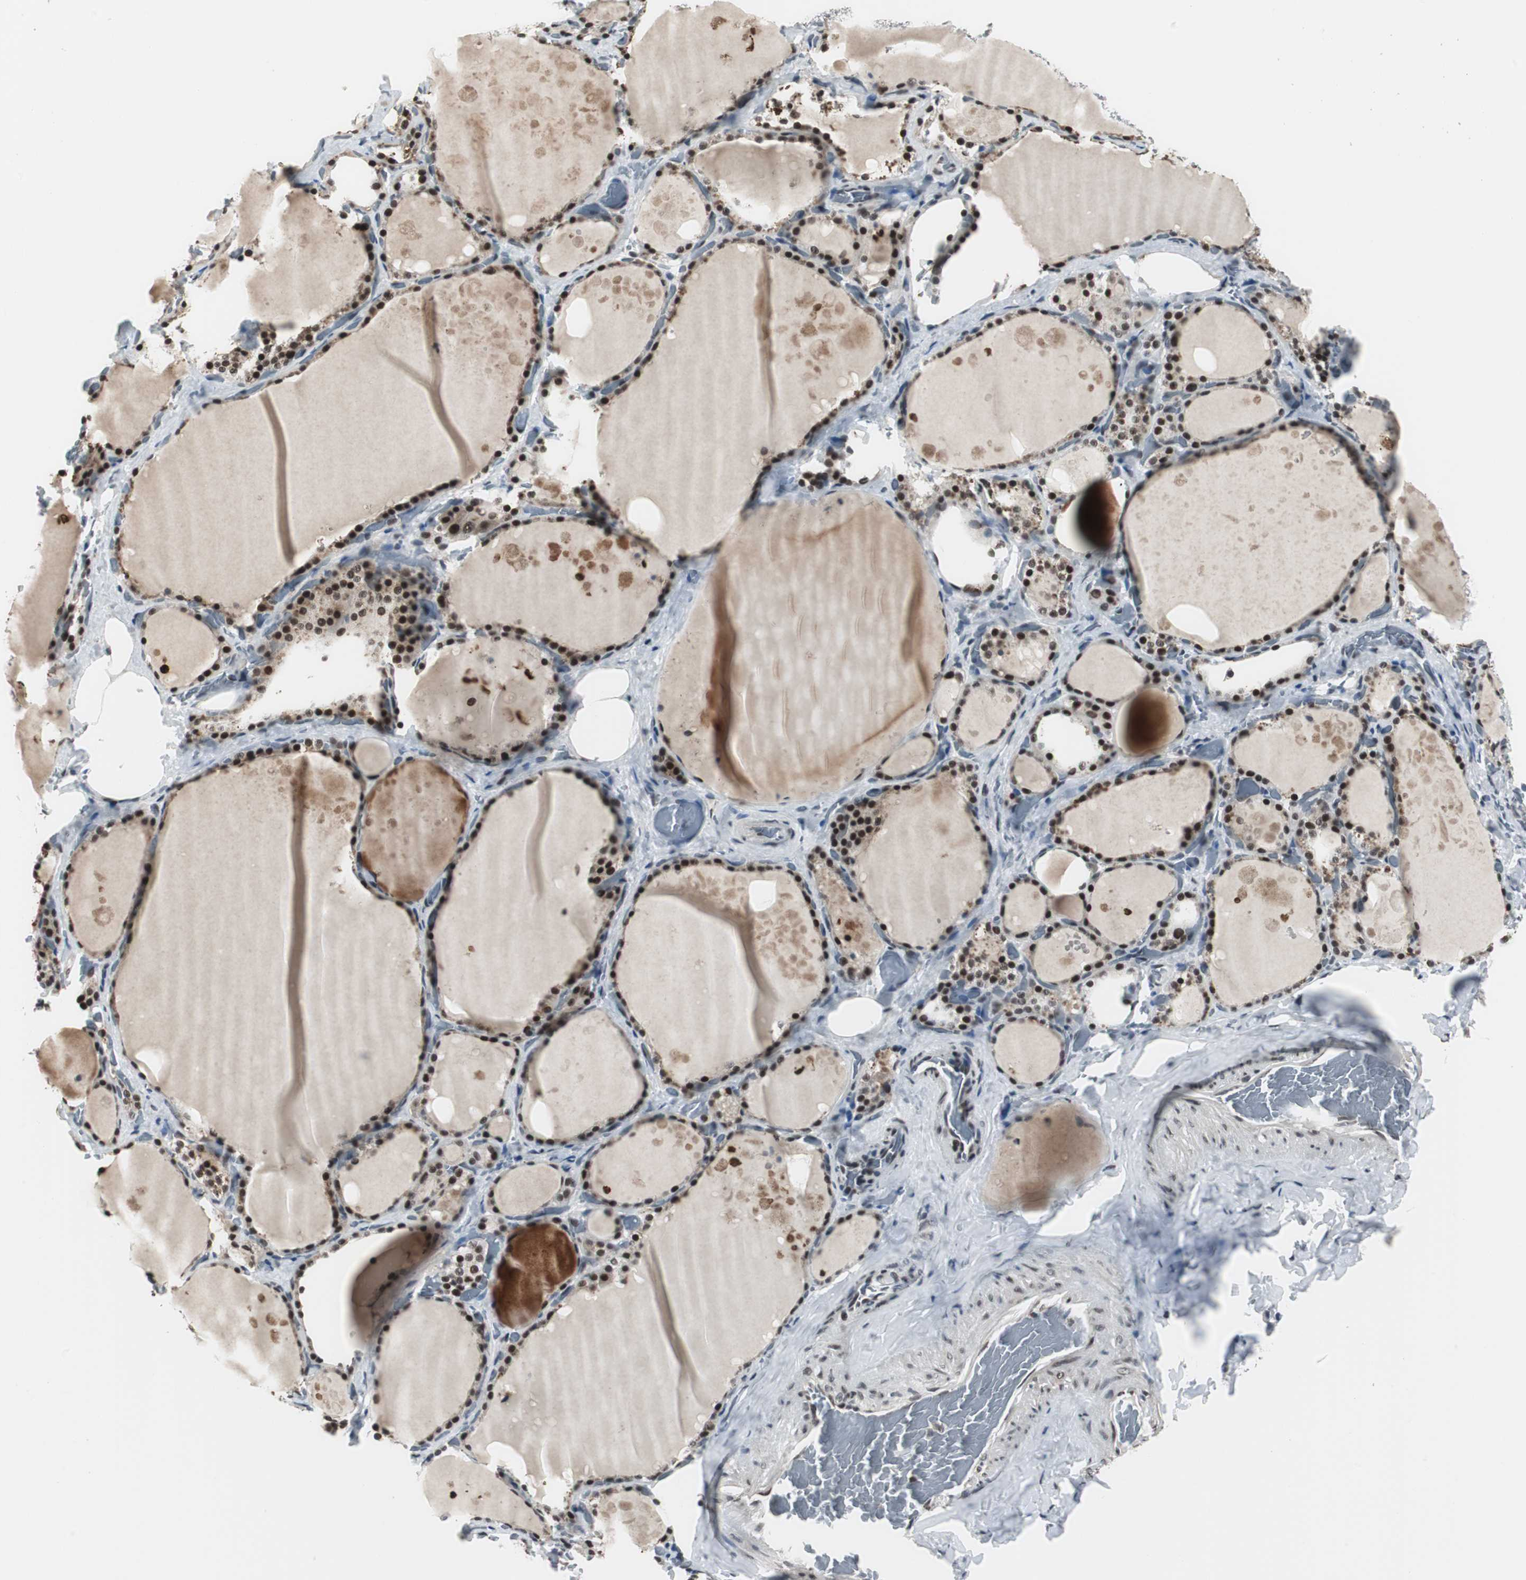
{"staining": {"intensity": "strong", "quantity": ">75%", "location": "nuclear"}, "tissue": "thyroid gland", "cell_type": "Glandular cells", "image_type": "normal", "snomed": [{"axis": "morphology", "description": "Normal tissue, NOS"}, {"axis": "topography", "description": "Thyroid gland"}], "caption": "Glandular cells demonstrate high levels of strong nuclear staining in approximately >75% of cells in benign thyroid gland. Using DAB (brown) and hematoxylin (blue) stains, captured at high magnification using brightfield microscopy.", "gene": "CDK9", "patient": {"sex": "male", "age": 61}}